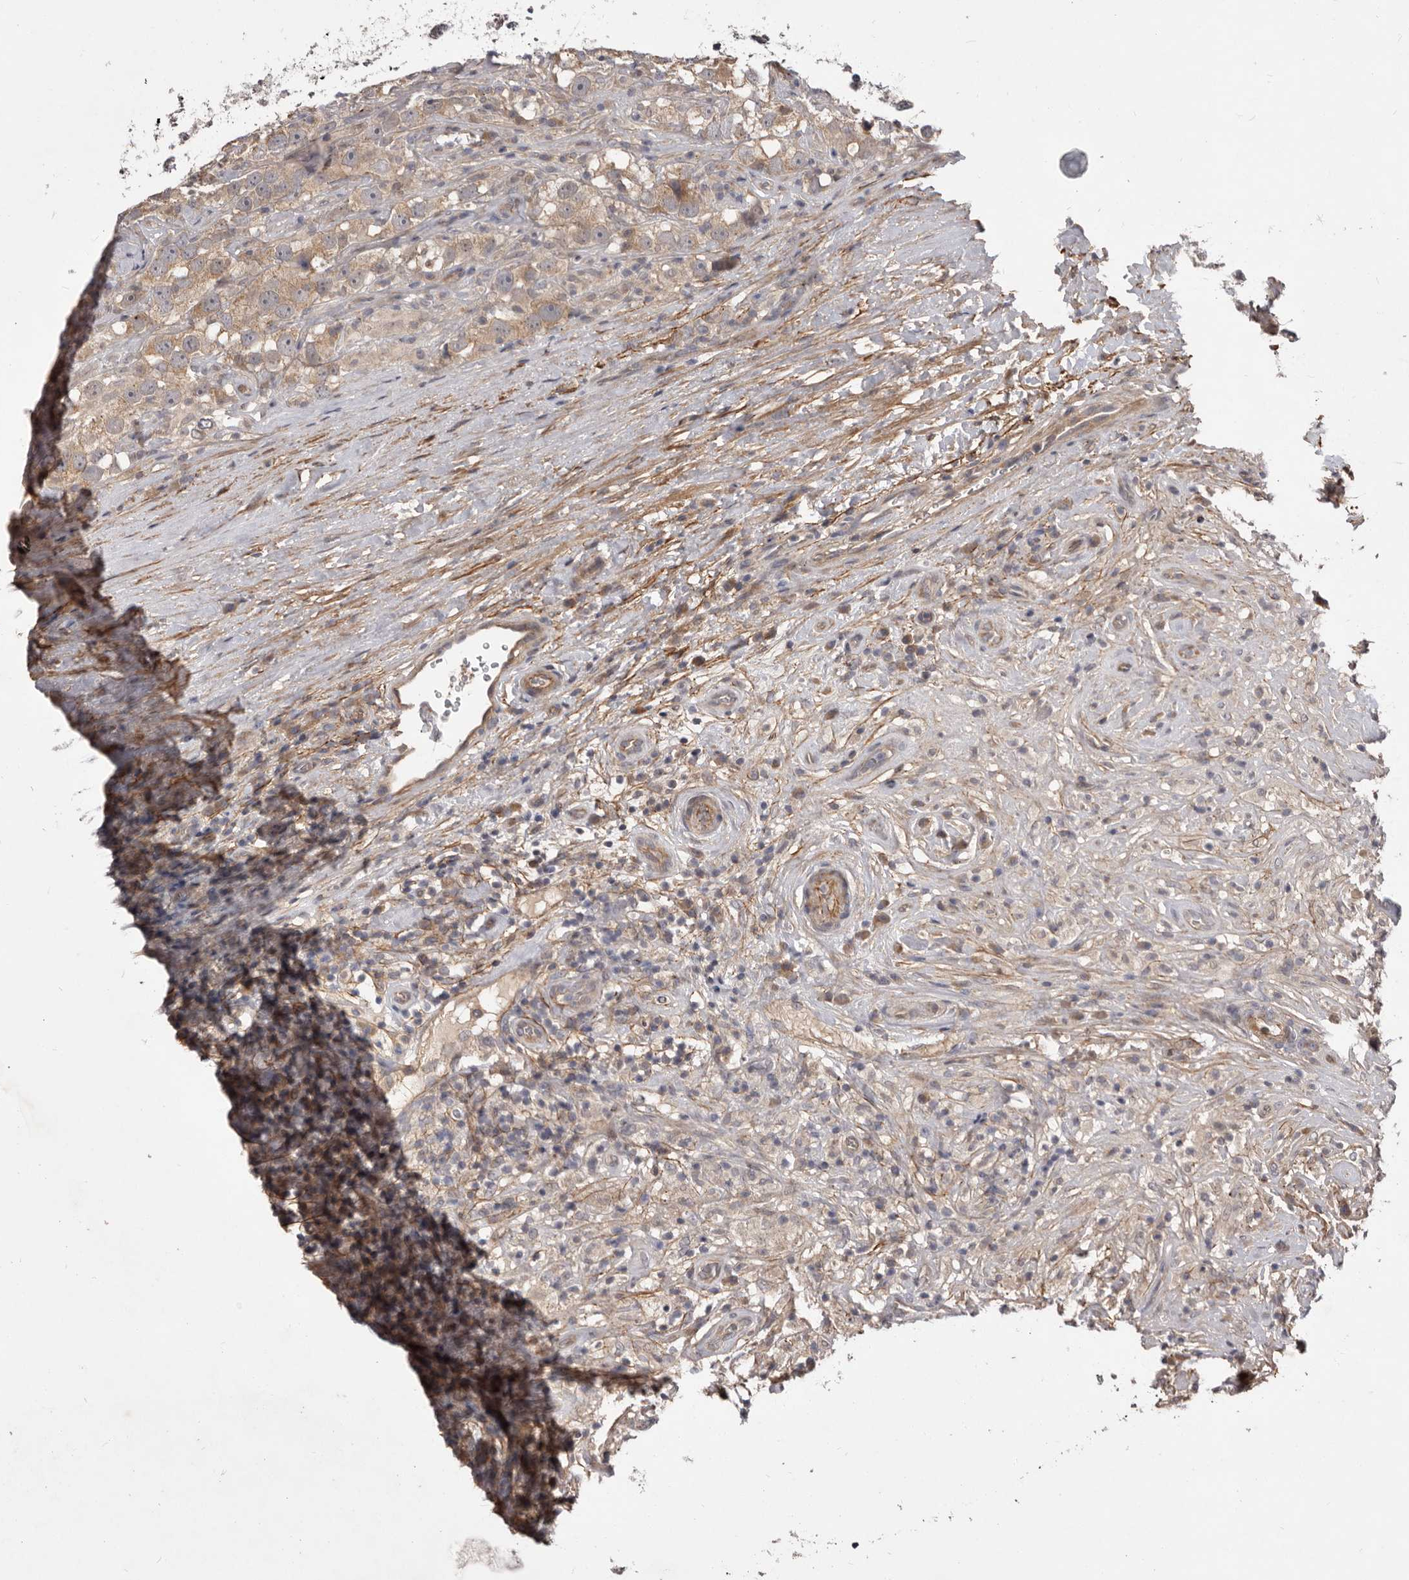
{"staining": {"intensity": "weak", "quantity": "<25%", "location": "cytoplasmic/membranous"}, "tissue": "testis cancer", "cell_type": "Tumor cells", "image_type": "cancer", "snomed": [{"axis": "morphology", "description": "Seminoma, NOS"}, {"axis": "topography", "description": "Testis"}], "caption": "This photomicrograph is of testis seminoma stained with immunohistochemistry (IHC) to label a protein in brown with the nuclei are counter-stained blue. There is no expression in tumor cells.", "gene": "HBS1L", "patient": {"sex": "male", "age": 49}}